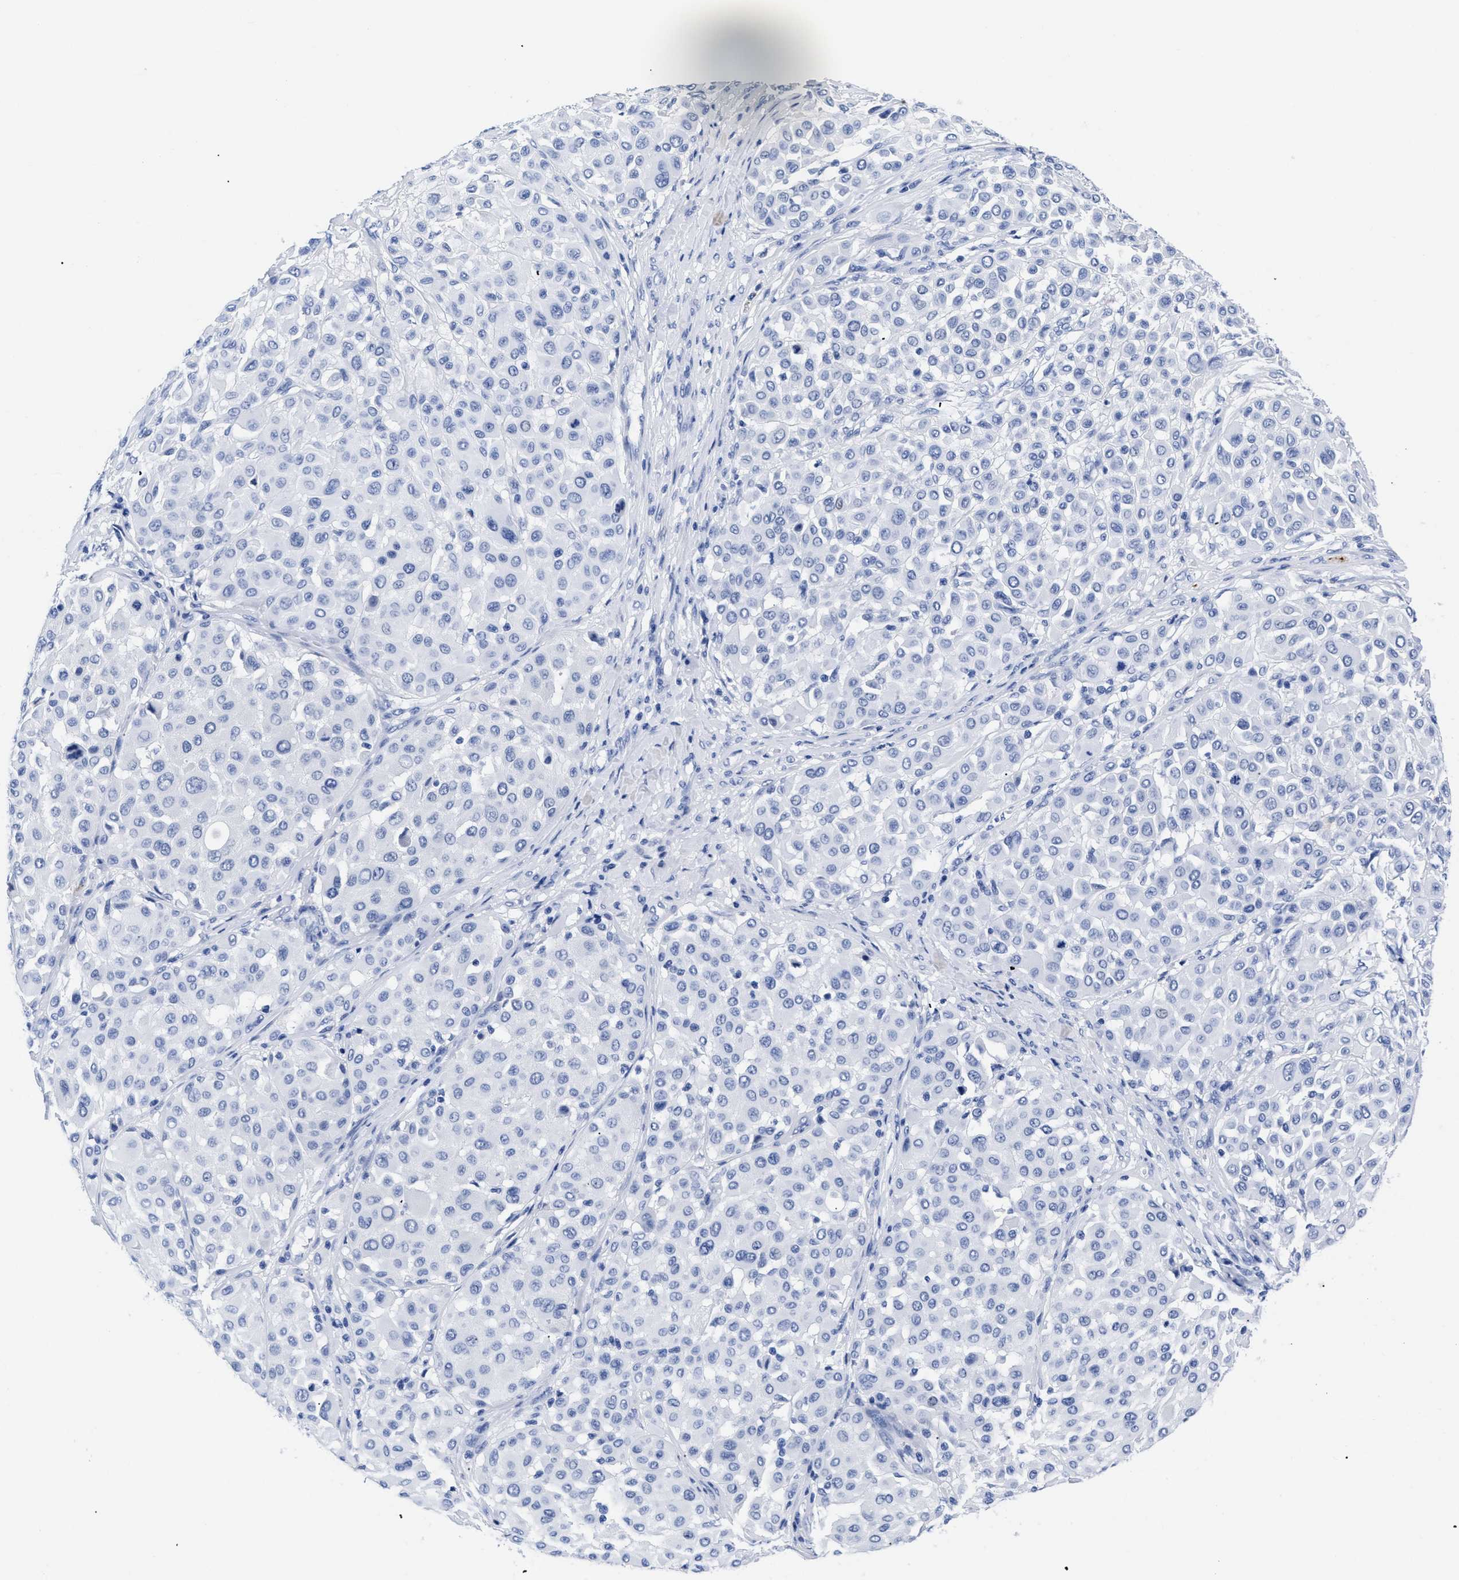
{"staining": {"intensity": "negative", "quantity": "none", "location": "none"}, "tissue": "melanoma", "cell_type": "Tumor cells", "image_type": "cancer", "snomed": [{"axis": "morphology", "description": "Malignant melanoma, Metastatic site"}, {"axis": "topography", "description": "Soft tissue"}], "caption": "DAB immunohistochemical staining of malignant melanoma (metastatic site) shows no significant staining in tumor cells.", "gene": "TREML1", "patient": {"sex": "male", "age": 41}}